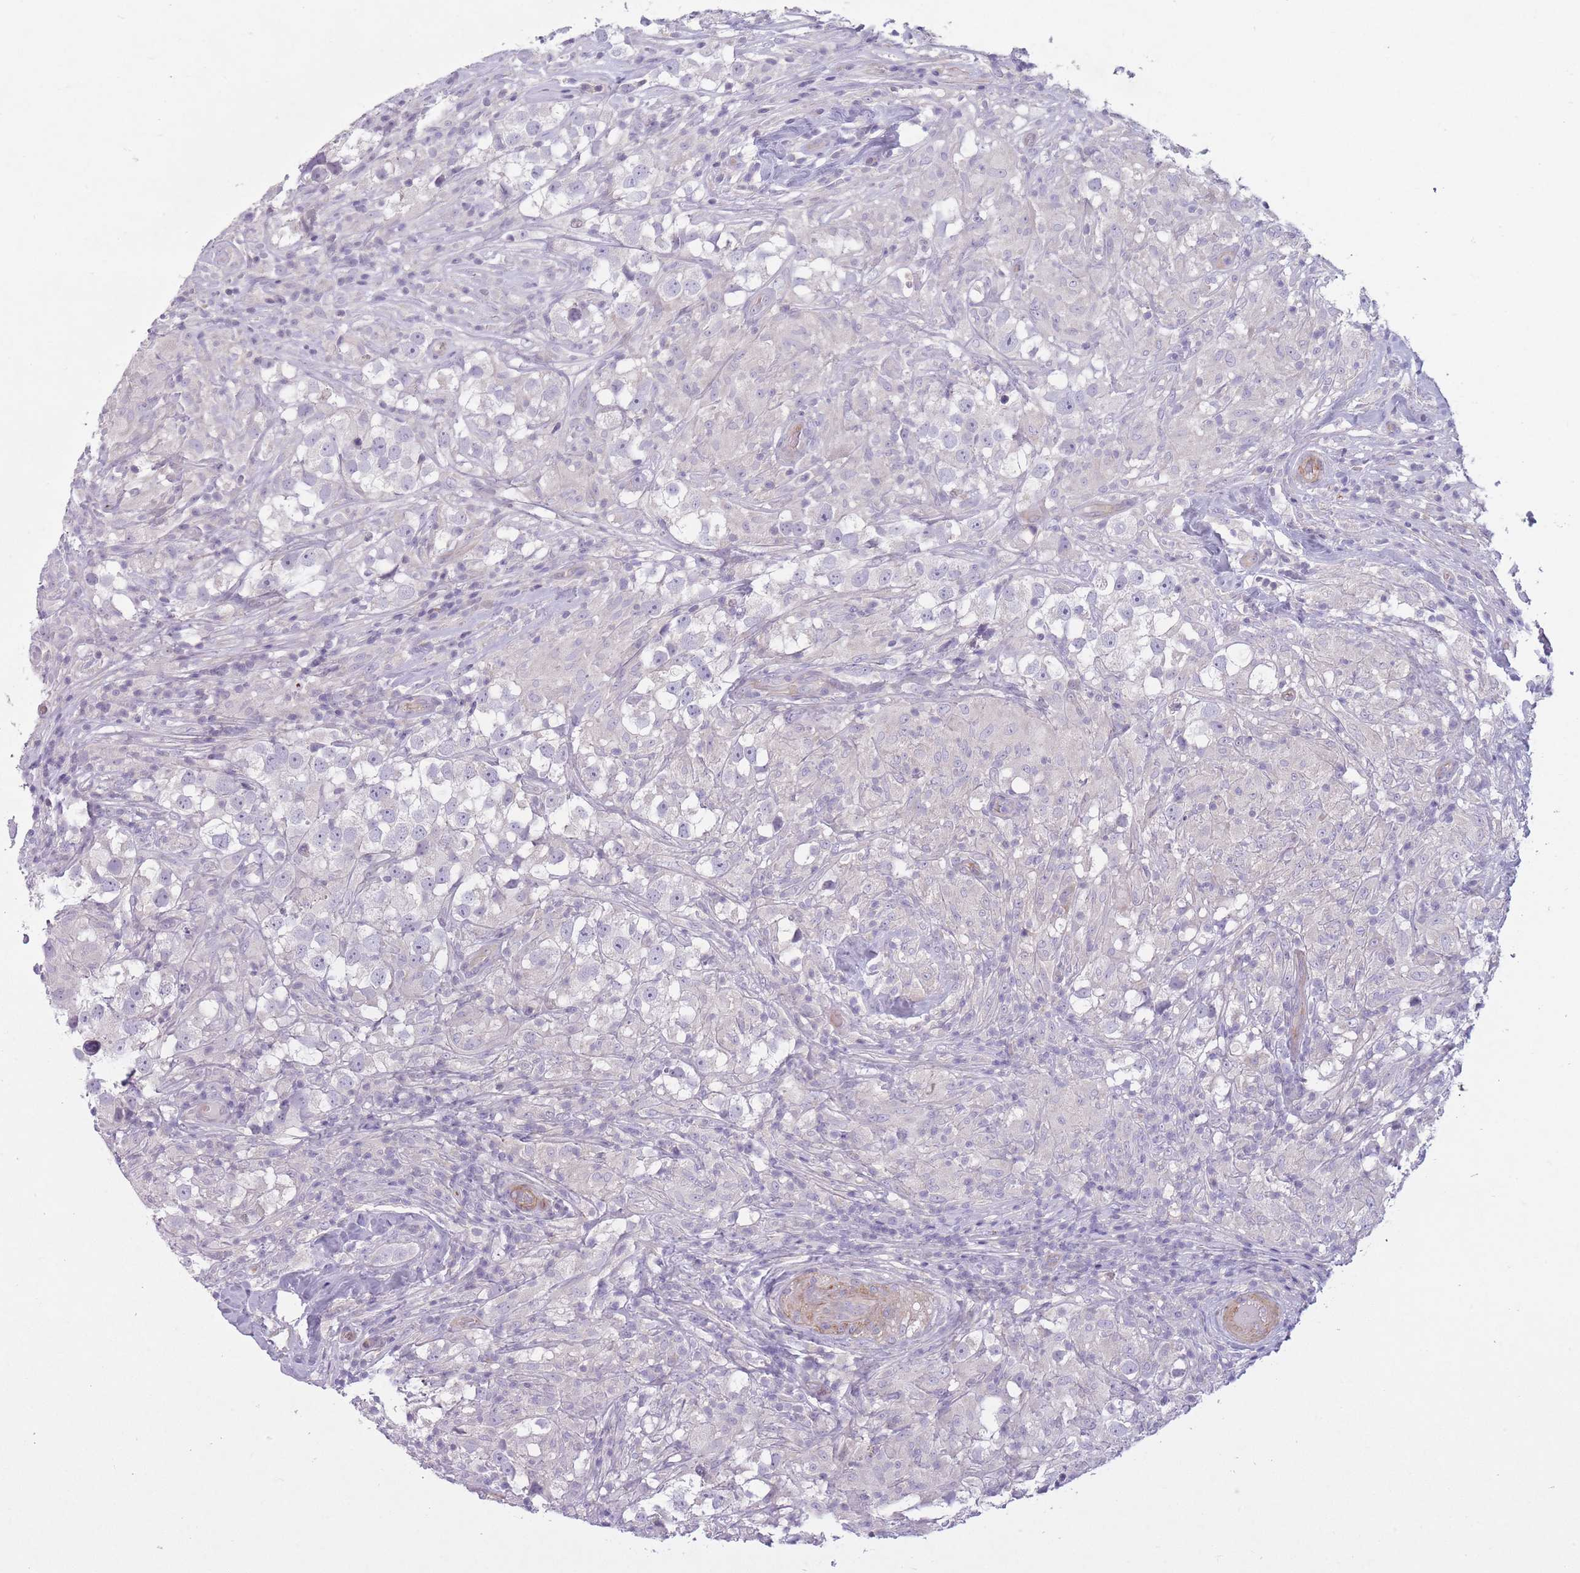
{"staining": {"intensity": "negative", "quantity": "none", "location": "none"}, "tissue": "testis cancer", "cell_type": "Tumor cells", "image_type": "cancer", "snomed": [{"axis": "morphology", "description": "Seminoma, NOS"}, {"axis": "topography", "description": "Testis"}], "caption": "This is a photomicrograph of immunohistochemistry (IHC) staining of testis cancer (seminoma), which shows no expression in tumor cells. Nuclei are stained in blue.", "gene": "PNPLA5", "patient": {"sex": "male", "age": 46}}